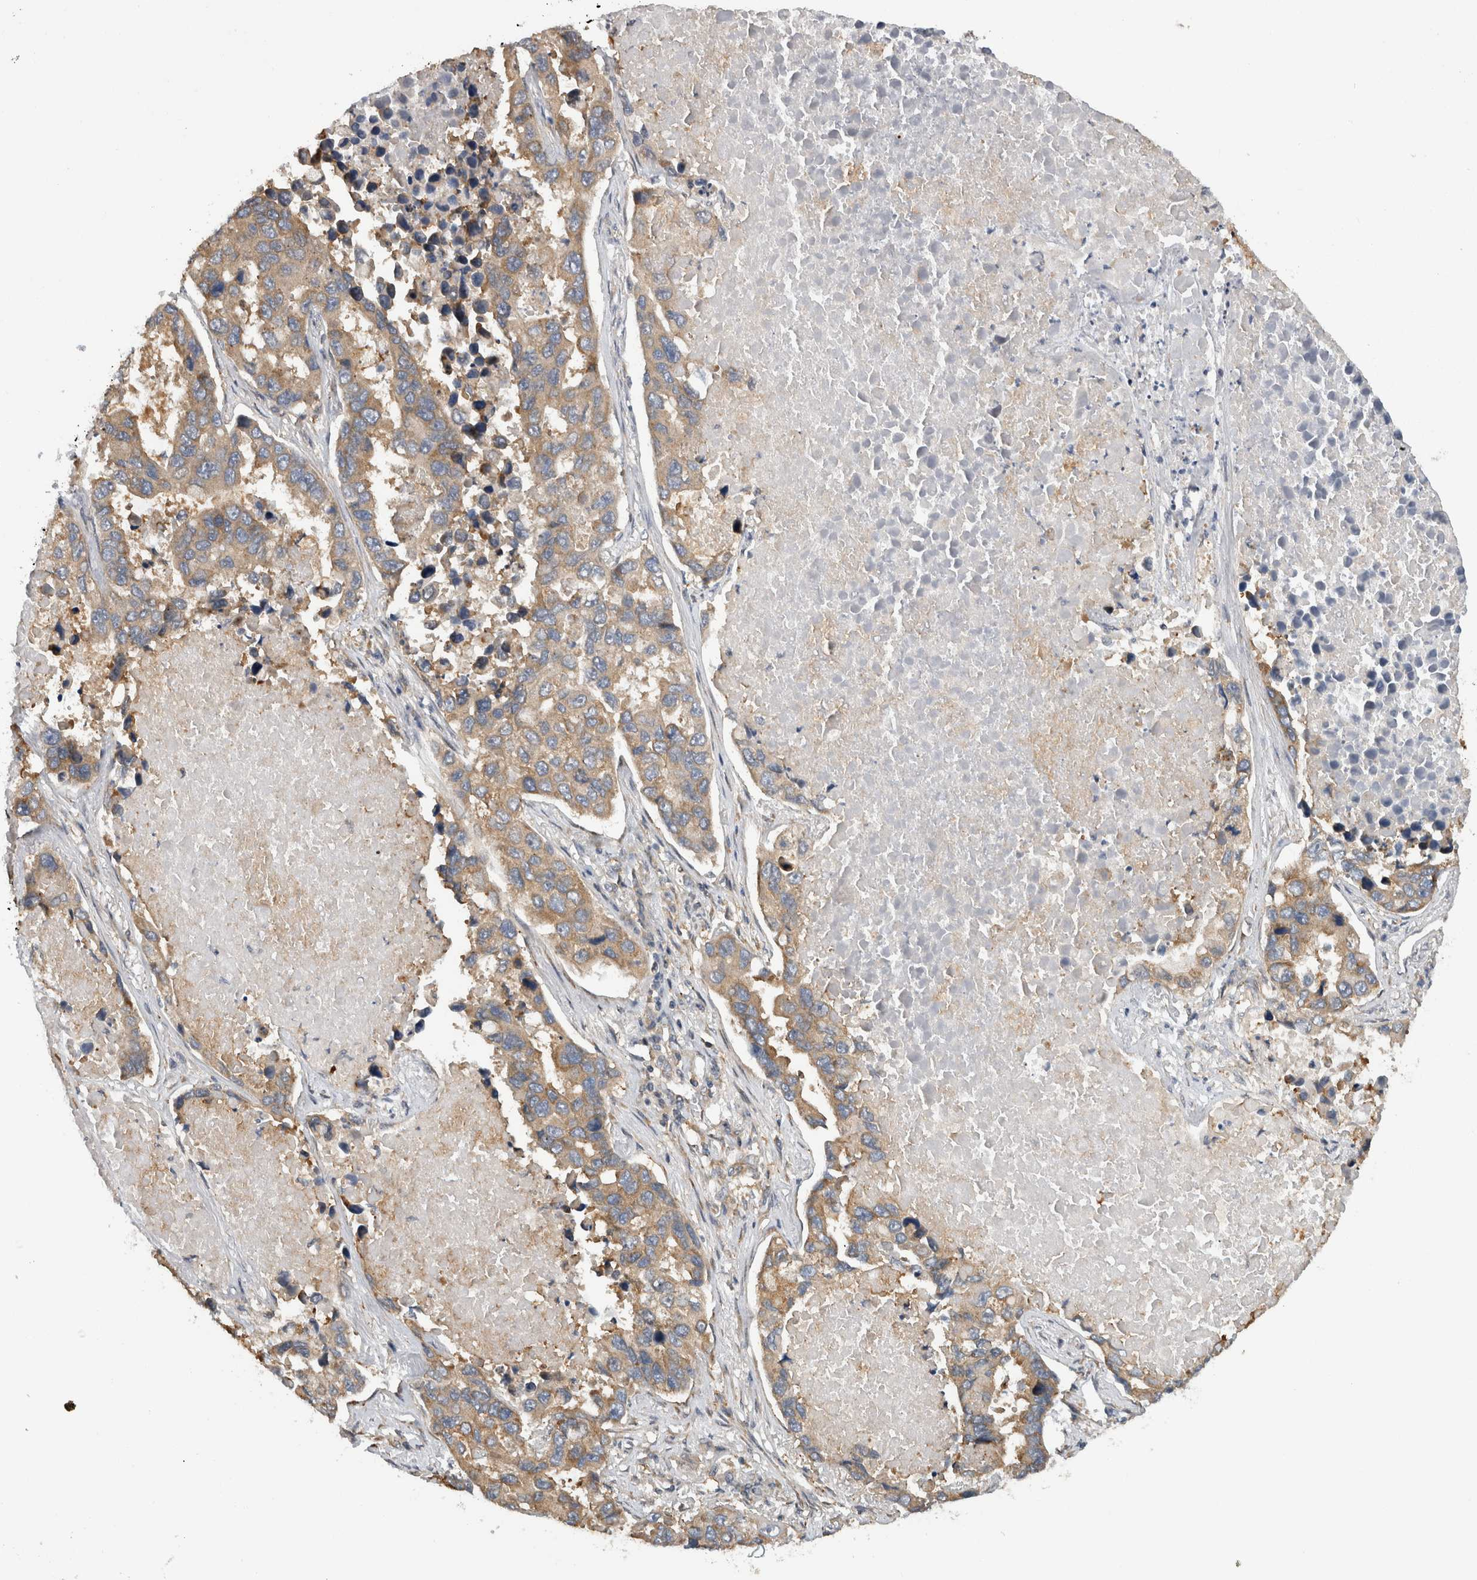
{"staining": {"intensity": "moderate", "quantity": ">75%", "location": "cytoplasmic/membranous"}, "tissue": "lung cancer", "cell_type": "Tumor cells", "image_type": "cancer", "snomed": [{"axis": "morphology", "description": "Adenocarcinoma, NOS"}, {"axis": "topography", "description": "Lung"}], "caption": "This photomicrograph reveals immunohistochemistry (IHC) staining of lung cancer, with medium moderate cytoplasmic/membranous positivity in about >75% of tumor cells.", "gene": "PARP6", "patient": {"sex": "male", "age": 64}}